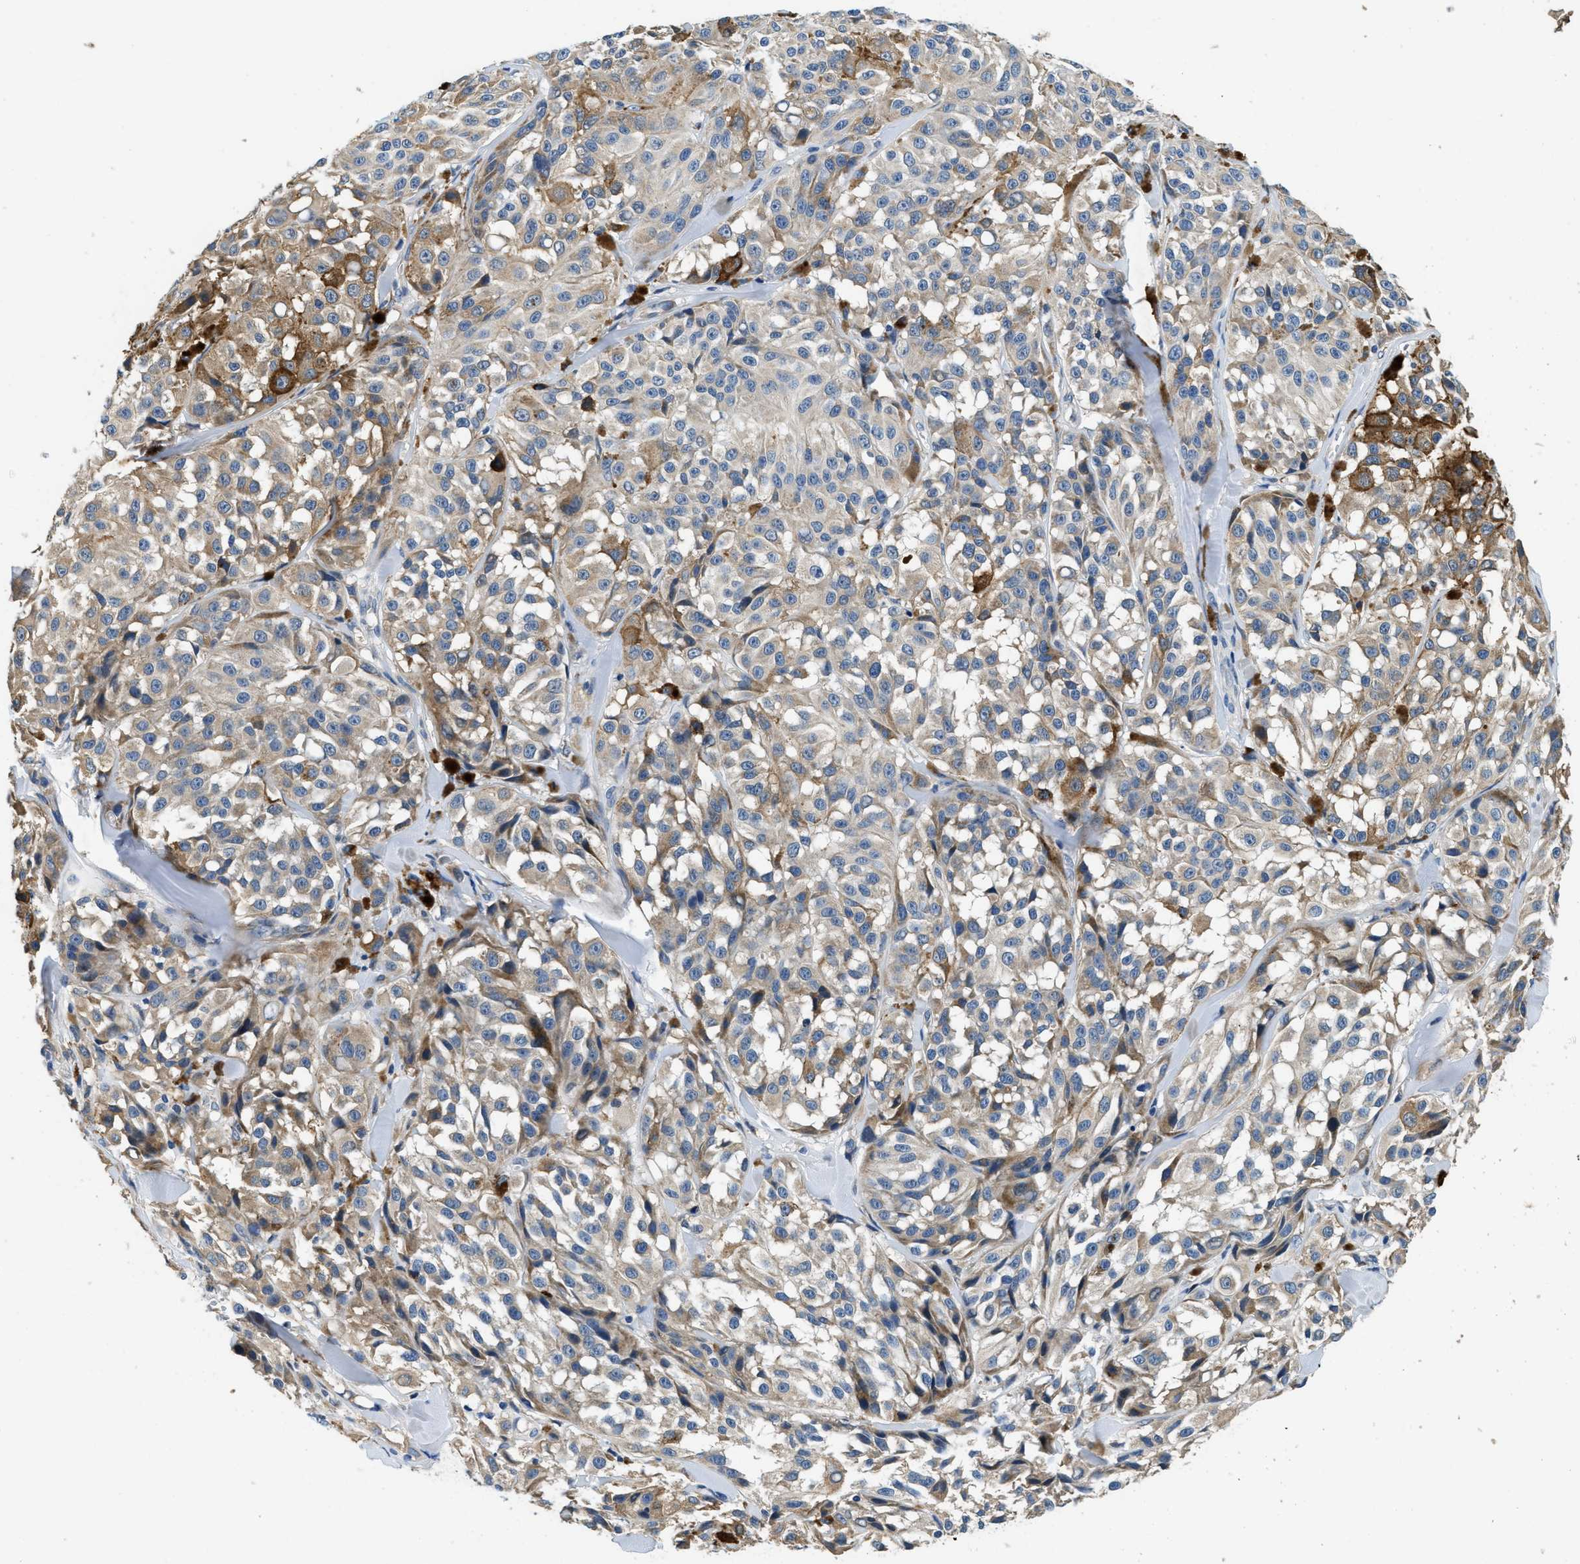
{"staining": {"intensity": "moderate", "quantity": "<25%", "location": "cytoplasmic/membranous"}, "tissue": "melanoma", "cell_type": "Tumor cells", "image_type": "cancer", "snomed": [{"axis": "morphology", "description": "Malignant melanoma, NOS"}, {"axis": "topography", "description": "Skin"}], "caption": "Immunohistochemistry (IHC) staining of malignant melanoma, which reveals low levels of moderate cytoplasmic/membranous staining in about <25% of tumor cells indicating moderate cytoplasmic/membranous protein staining. The staining was performed using DAB (3,3'-diaminobenzidine) (brown) for protein detection and nuclei were counterstained in hematoxylin (blue).", "gene": "ALDH3A2", "patient": {"sex": "male", "age": 84}}